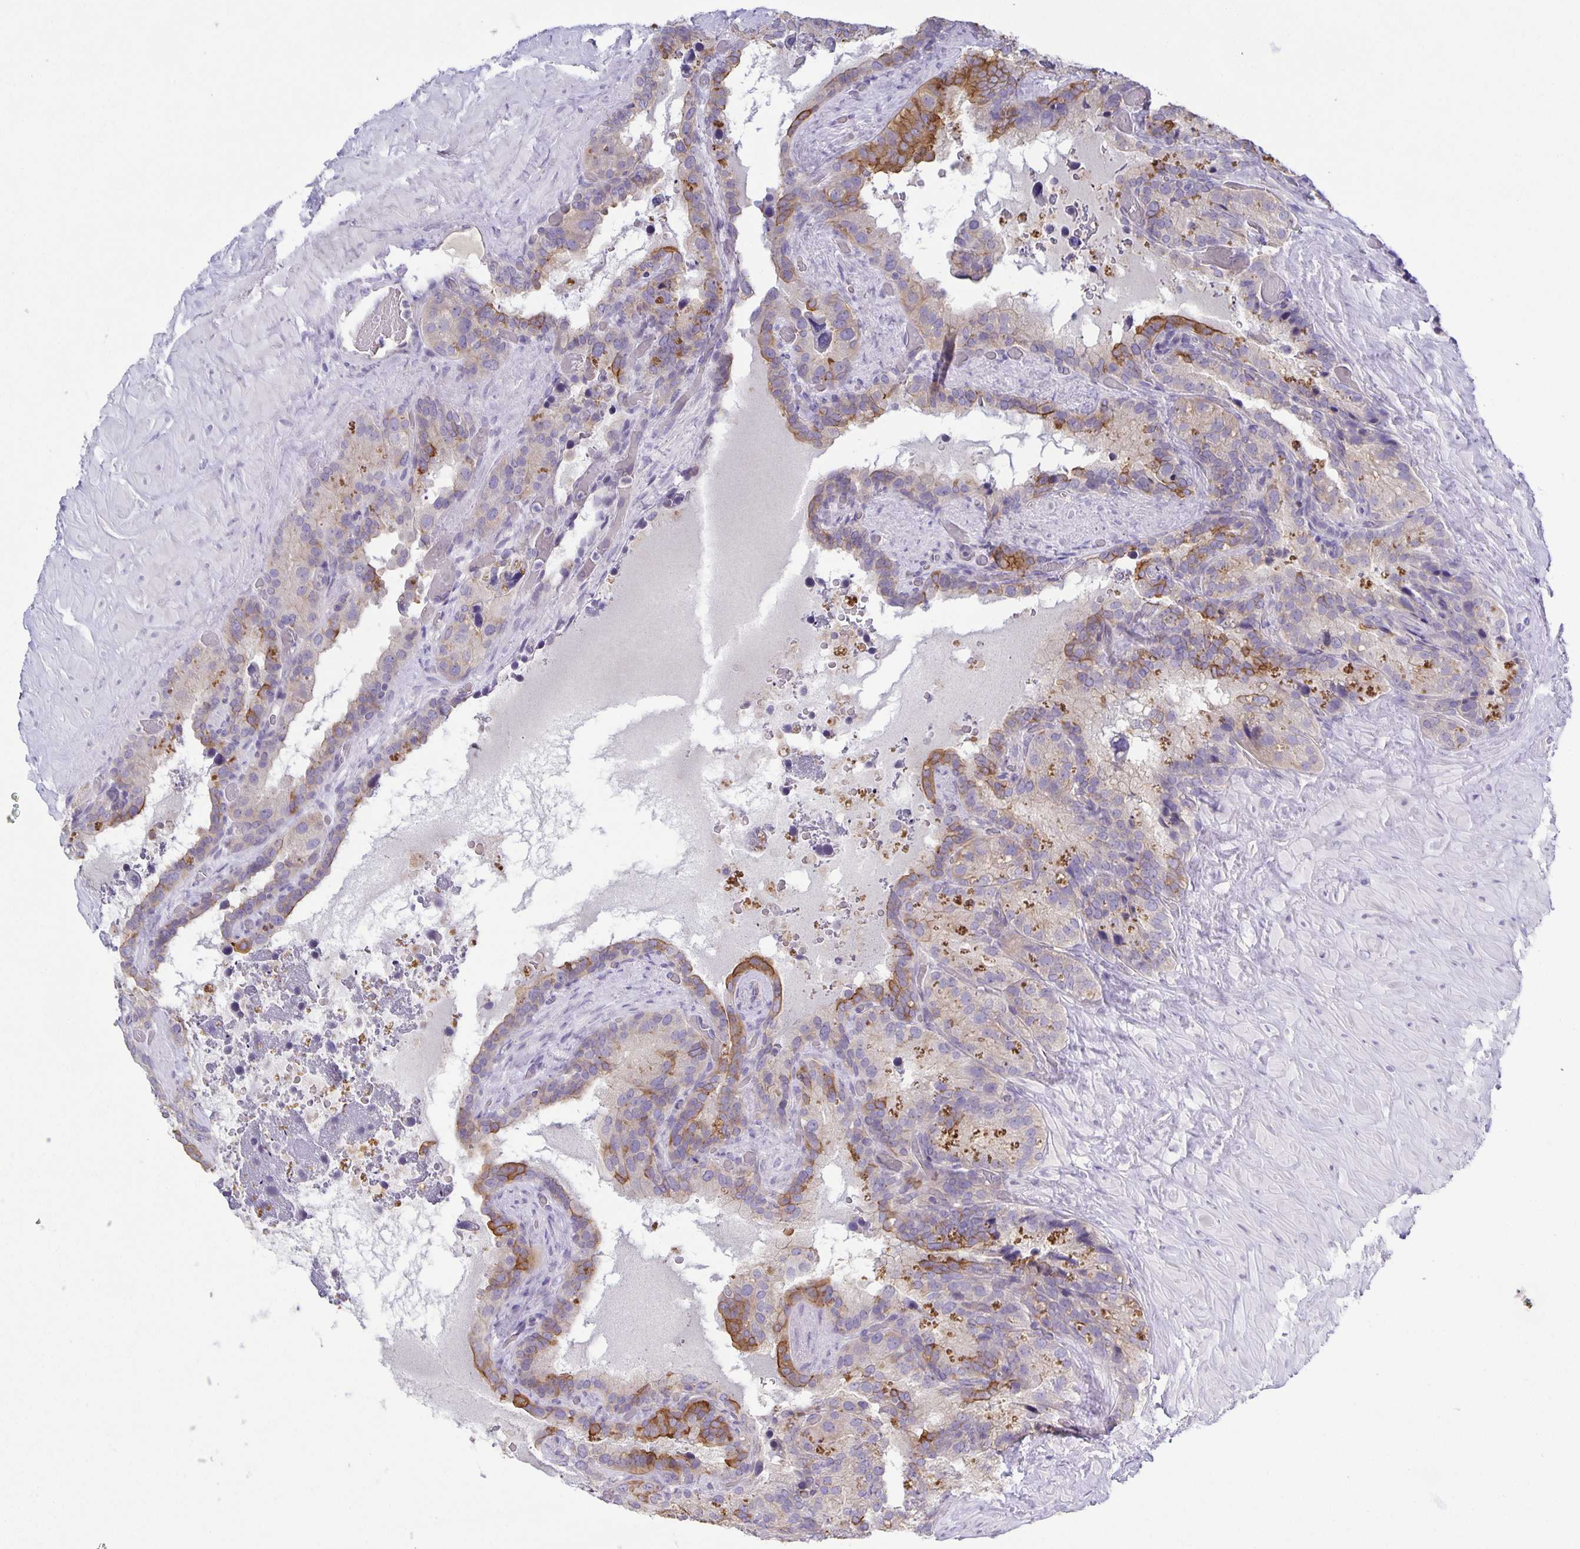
{"staining": {"intensity": "moderate", "quantity": "<25%", "location": "cytoplasmic/membranous"}, "tissue": "seminal vesicle", "cell_type": "Glandular cells", "image_type": "normal", "snomed": [{"axis": "morphology", "description": "Normal tissue, NOS"}, {"axis": "topography", "description": "Seminal veicle"}], "caption": "A low amount of moderate cytoplasmic/membranous positivity is seen in approximately <25% of glandular cells in benign seminal vesicle.", "gene": "PTPN3", "patient": {"sex": "male", "age": 60}}